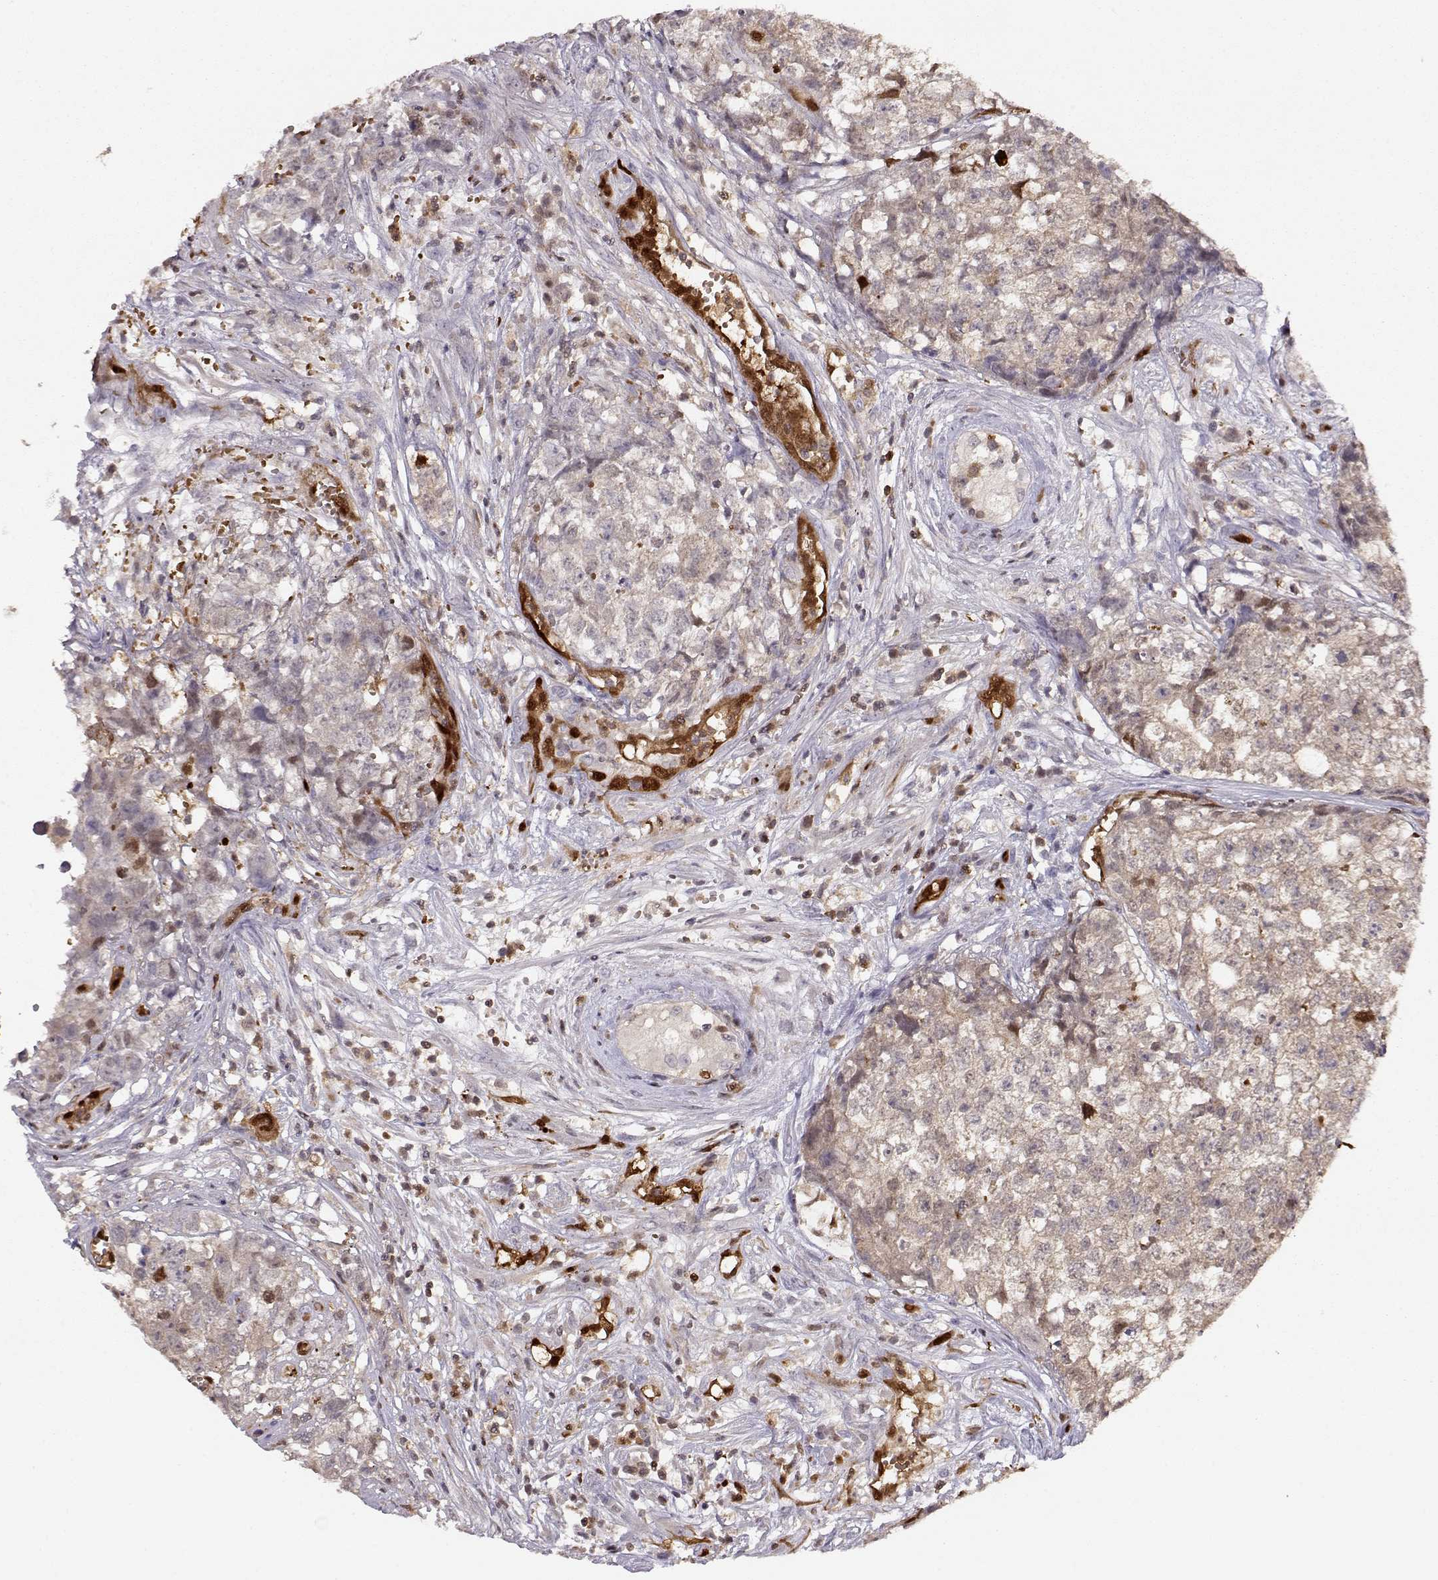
{"staining": {"intensity": "weak", "quantity": "<25%", "location": "cytoplasmic/membranous"}, "tissue": "testis cancer", "cell_type": "Tumor cells", "image_type": "cancer", "snomed": [{"axis": "morphology", "description": "Seminoma, NOS"}, {"axis": "morphology", "description": "Carcinoma, Embryonal, NOS"}, {"axis": "topography", "description": "Testis"}], "caption": "Human testis embryonal carcinoma stained for a protein using immunohistochemistry demonstrates no expression in tumor cells.", "gene": "PNP", "patient": {"sex": "male", "age": 22}}